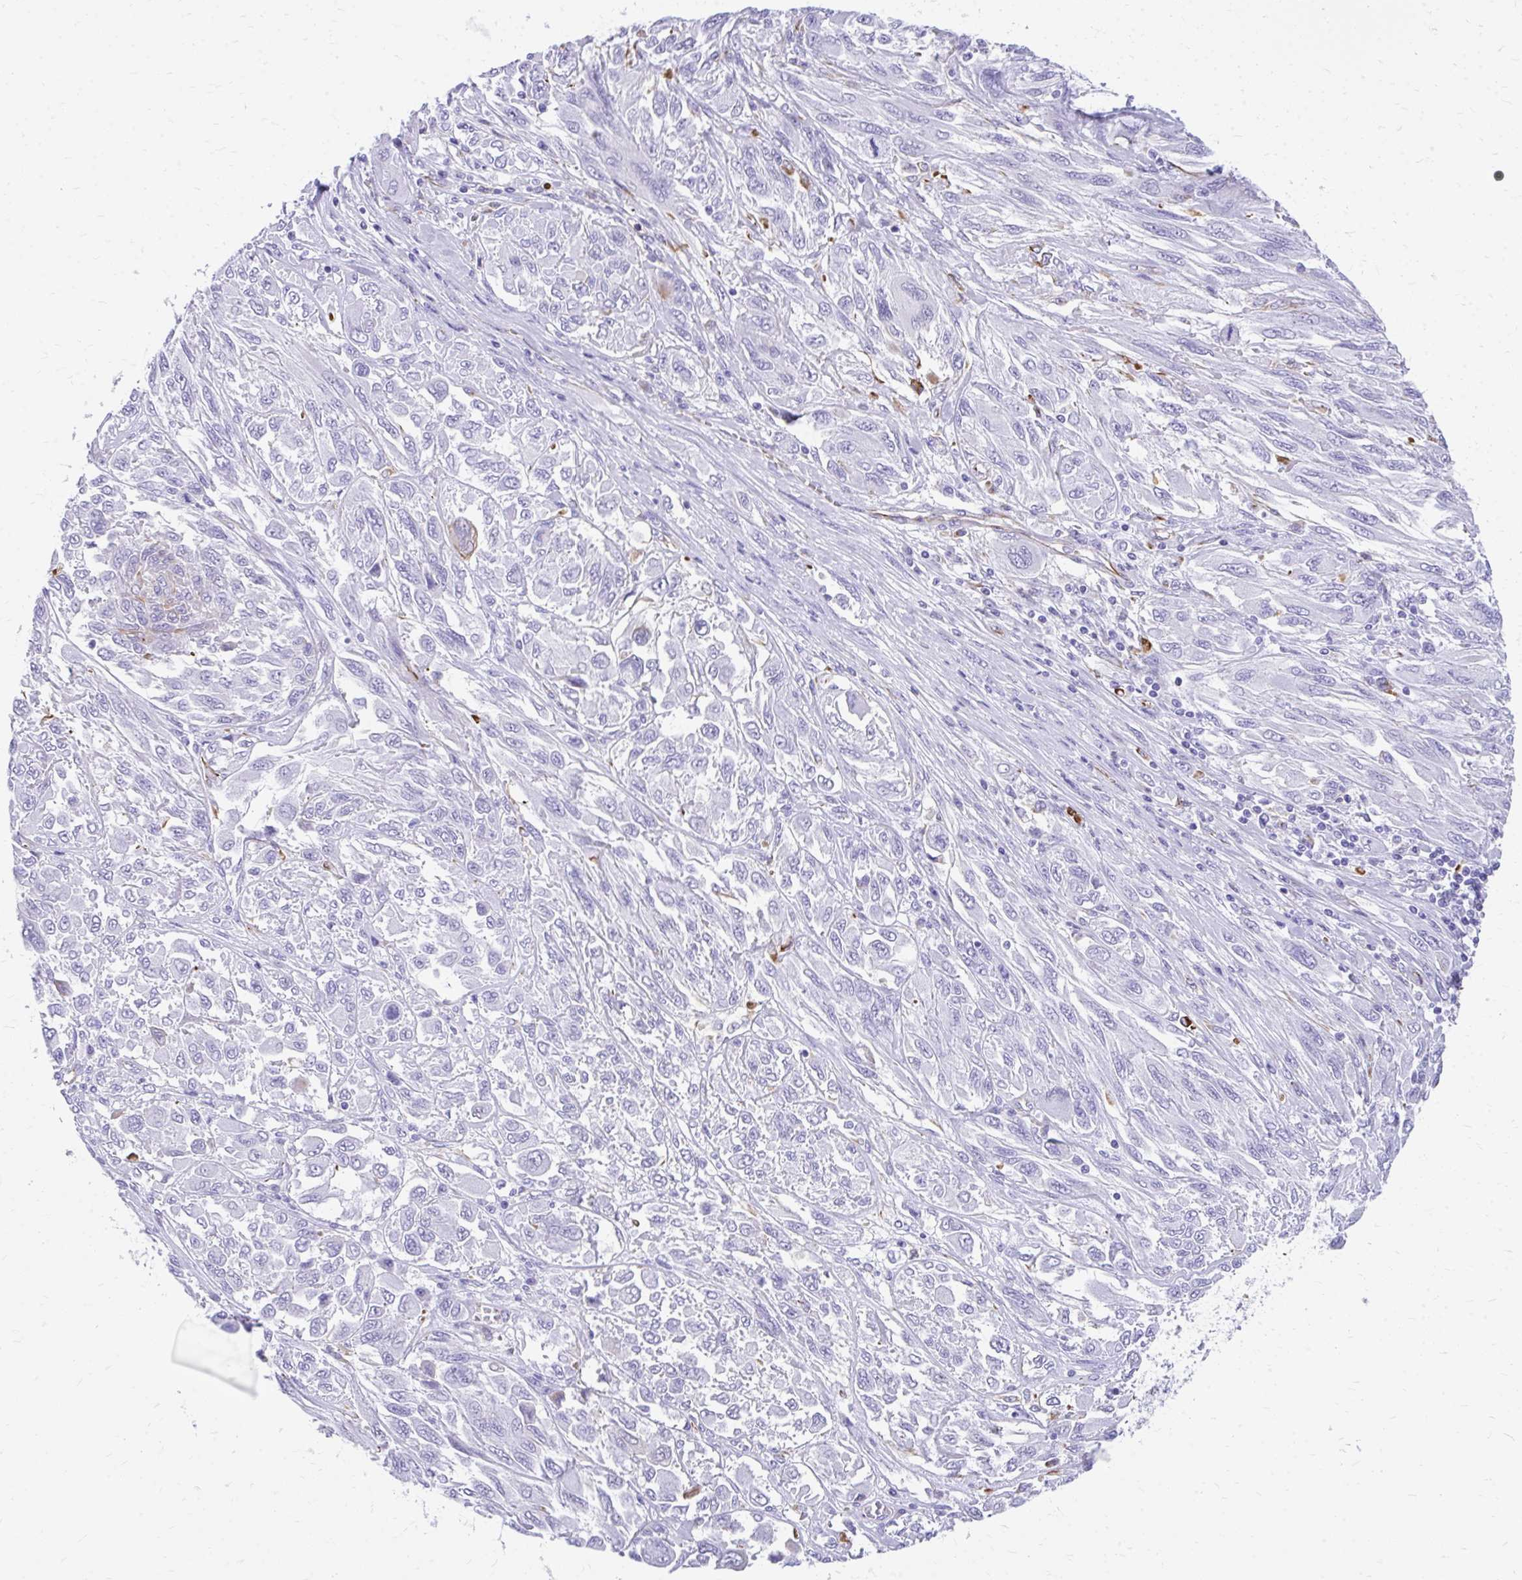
{"staining": {"intensity": "negative", "quantity": "none", "location": "none"}, "tissue": "melanoma", "cell_type": "Tumor cells", "image_type": "cancer", "snomed": [{"axis": "morphology", "description": "Malignant melanoma, NOS"}, {"axis": "topography", "description": "Skin"}], "caption": "Malignant melanoma was stained to show a protein in brown. There is no significant positivity in tumor cells.", "gene": "ZNF699", "patient": {"sex": "female", "age": 91}}